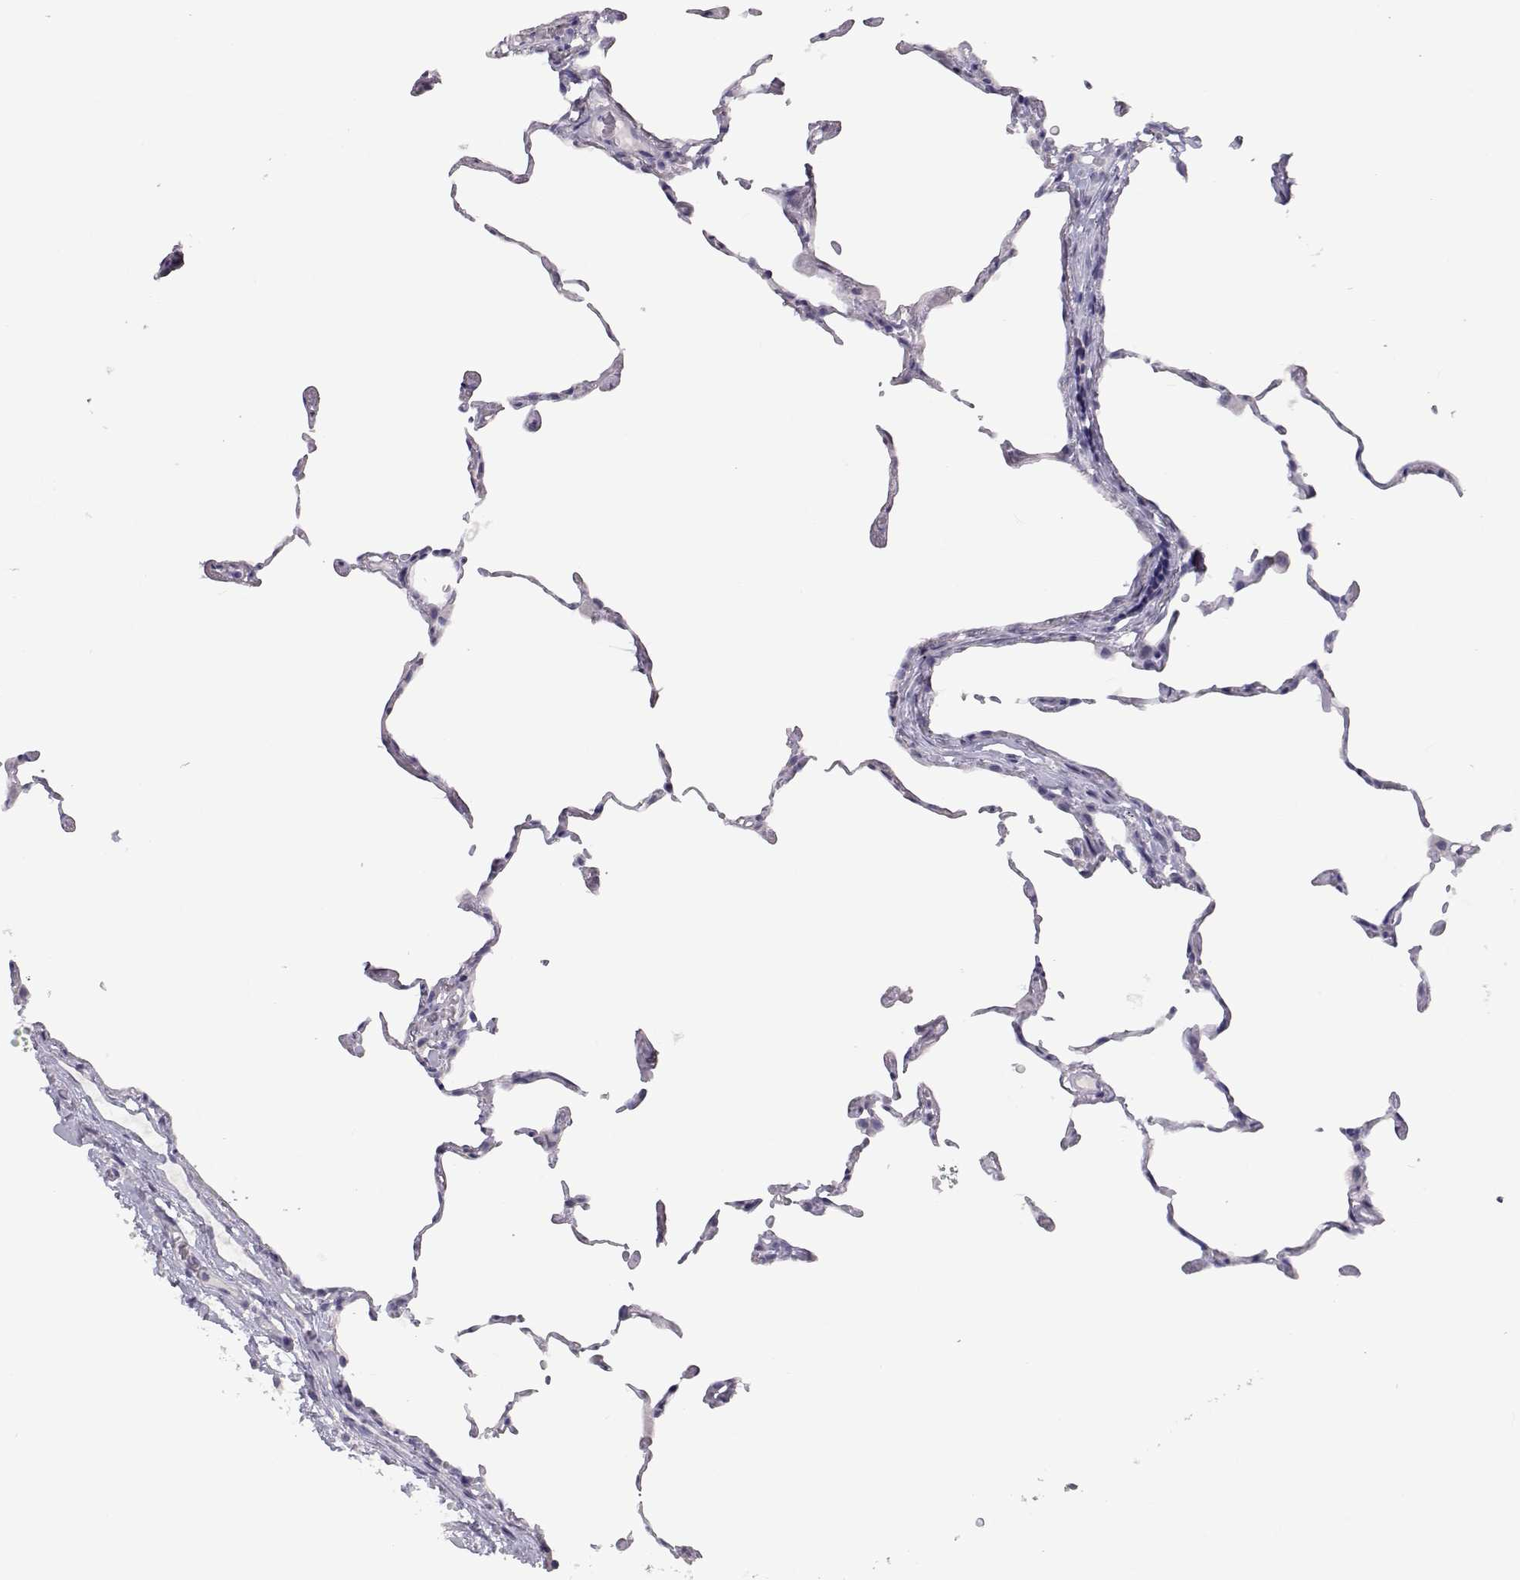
{"staining": {"intensity": "negative", "quantity": "none", "location": "none"}, "tissue": "lung", "cell_type": "Alveolar cells", "image_type": "normal", "snomed": [{"axis": "morphology", "description": "Normal tissue, NOS"}, {"axis": "topography", "description": "Lung"}], "caption": "The histopathology image shows no significant expression in alveolar cells of lung.", "gene": "PMCH", "patient": {"sex": "female", "age": 57}}